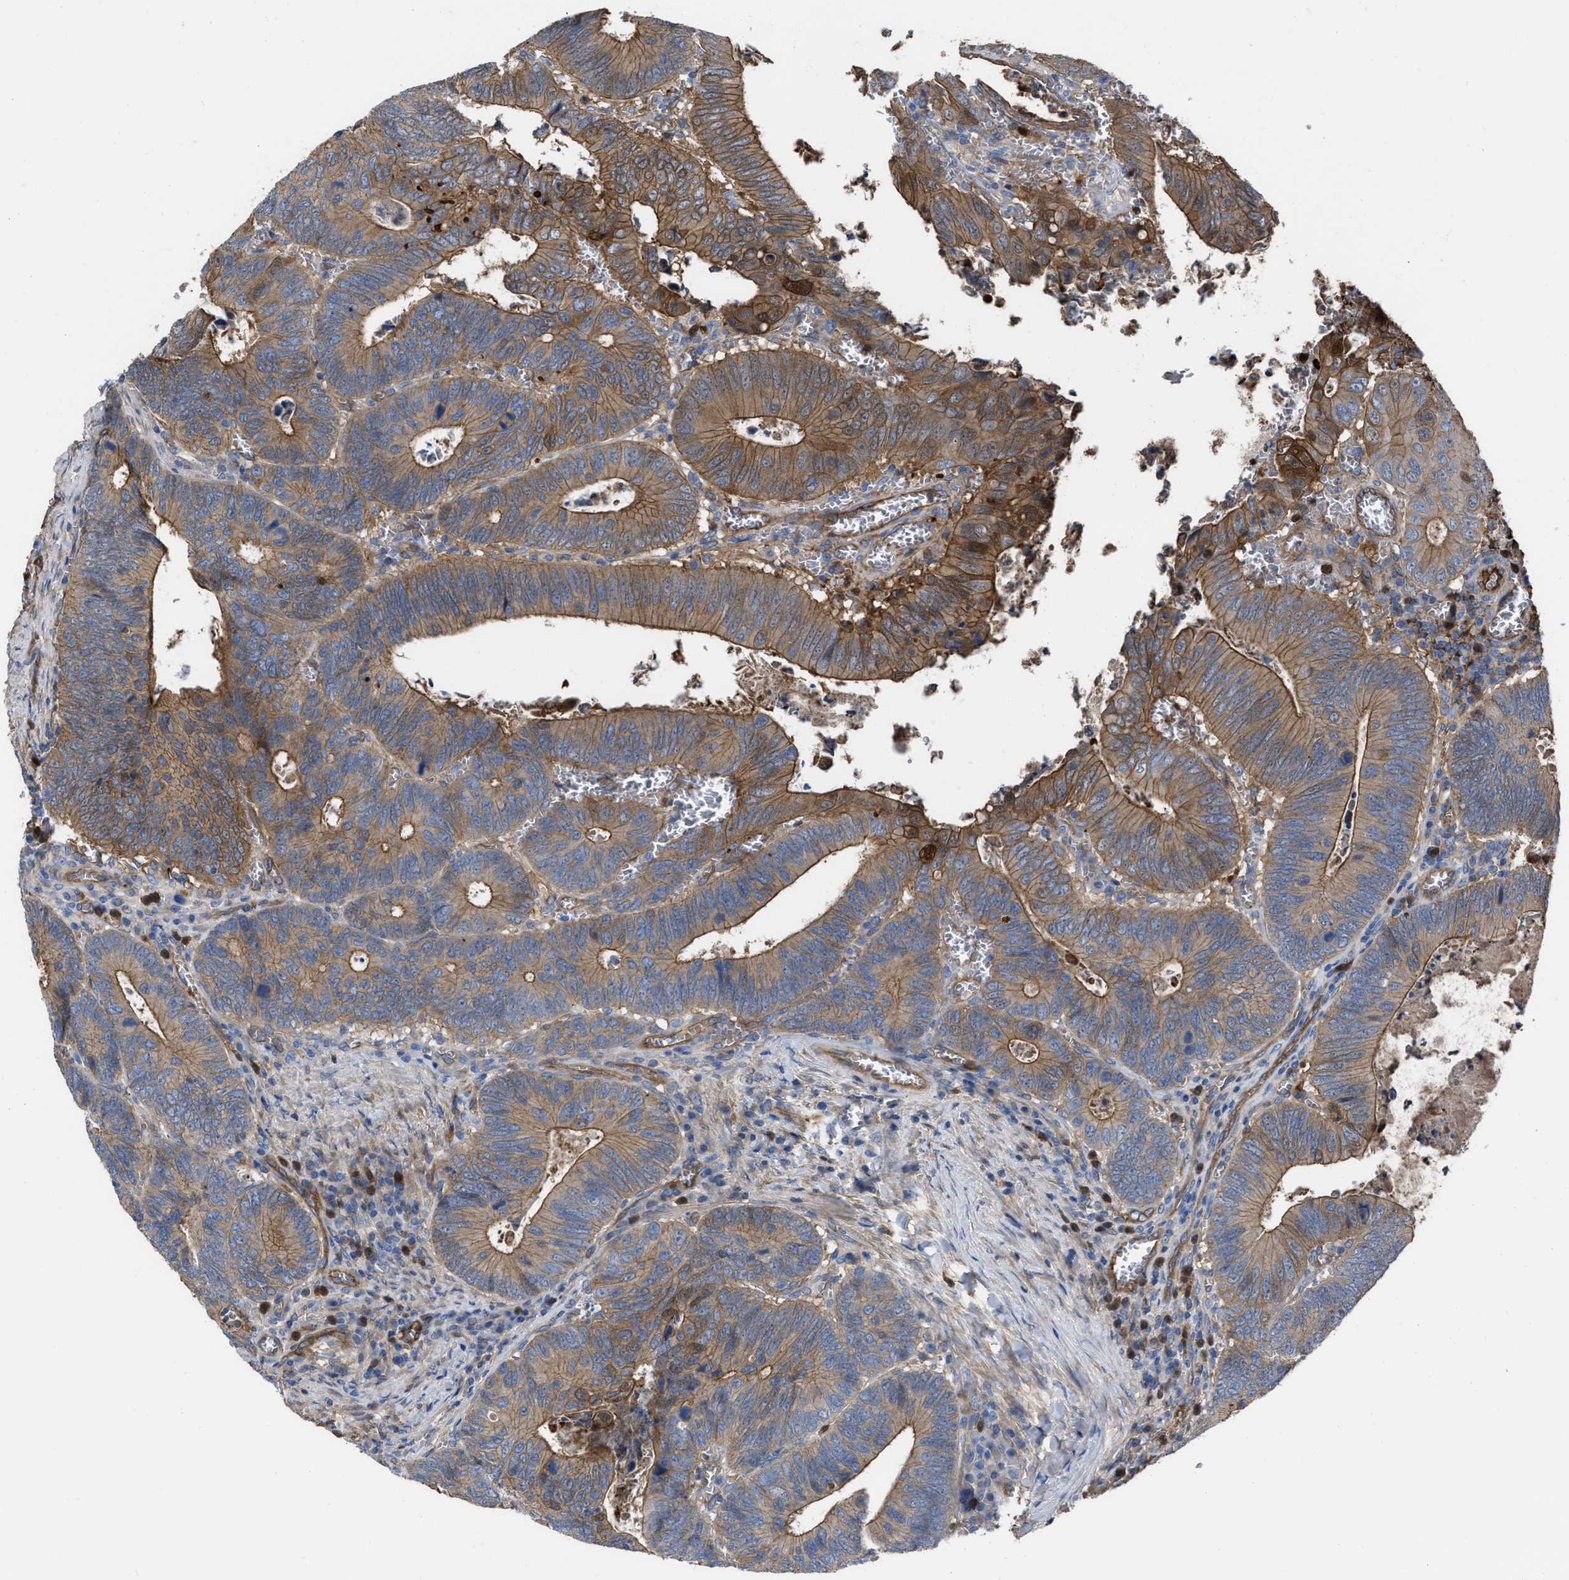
{"staining": {"intensity": "moderate", "quantity": ">75%", "location": "cytoplasmic/membranous"}, "tissue": "colorectal cancer", "cell_type": "Tumor cells", "image_type": "cancer", "snomed": [{"axis": "morphology", "description": "Inflammation, NOS"}, {"axis": "morphology", "description": "Adenocarcinoma, NOS"}, {"axis": "topography", "description": "Colon"}], "caption": "Immunohistochemical staining of colorectal cancer shows medium levels of moderate cytoplasmic/membranous staining in about >75% of tumor cells.", "gene": "TRIOBP", "patient": {"sex": "male", "age": 72}}